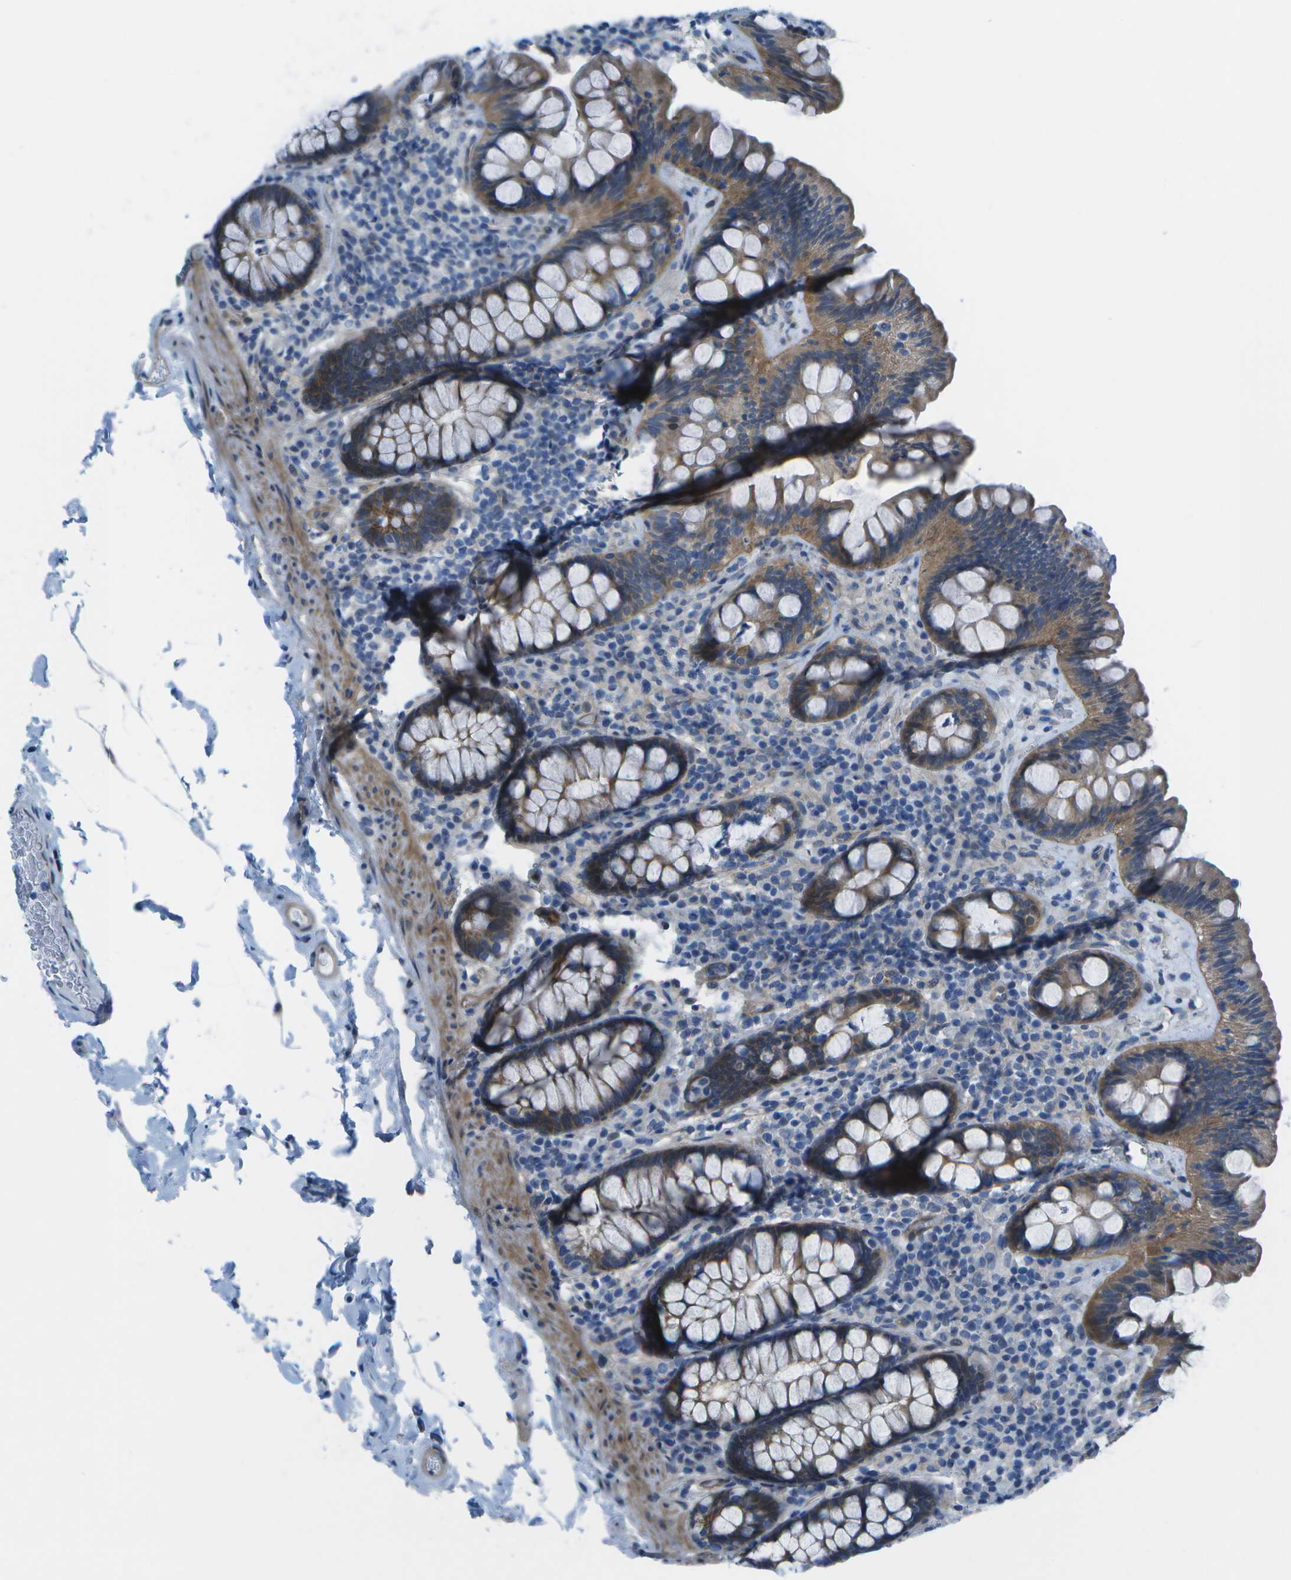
{"staining": {"intensity": "moderate", "quantity": "25%-75%", "location": "cytoplasmic/membranous"}, "tissue": "colon", "cell_type": "Endothelial cells", "image_type": "normal", "snomed": [{"axis": "morphology", "description": "Normal tissue, NOS"}, {"axis": "topography", "description": "Colon"}], "caption": "Colon was stained to show a protein in brown. There is medium levels of moderate cytoplasmic/membranous expression in about 25%-75% of endothelial cells.", "gene": "SORBS3", "patient": {"sex": "female", "age": 80}}